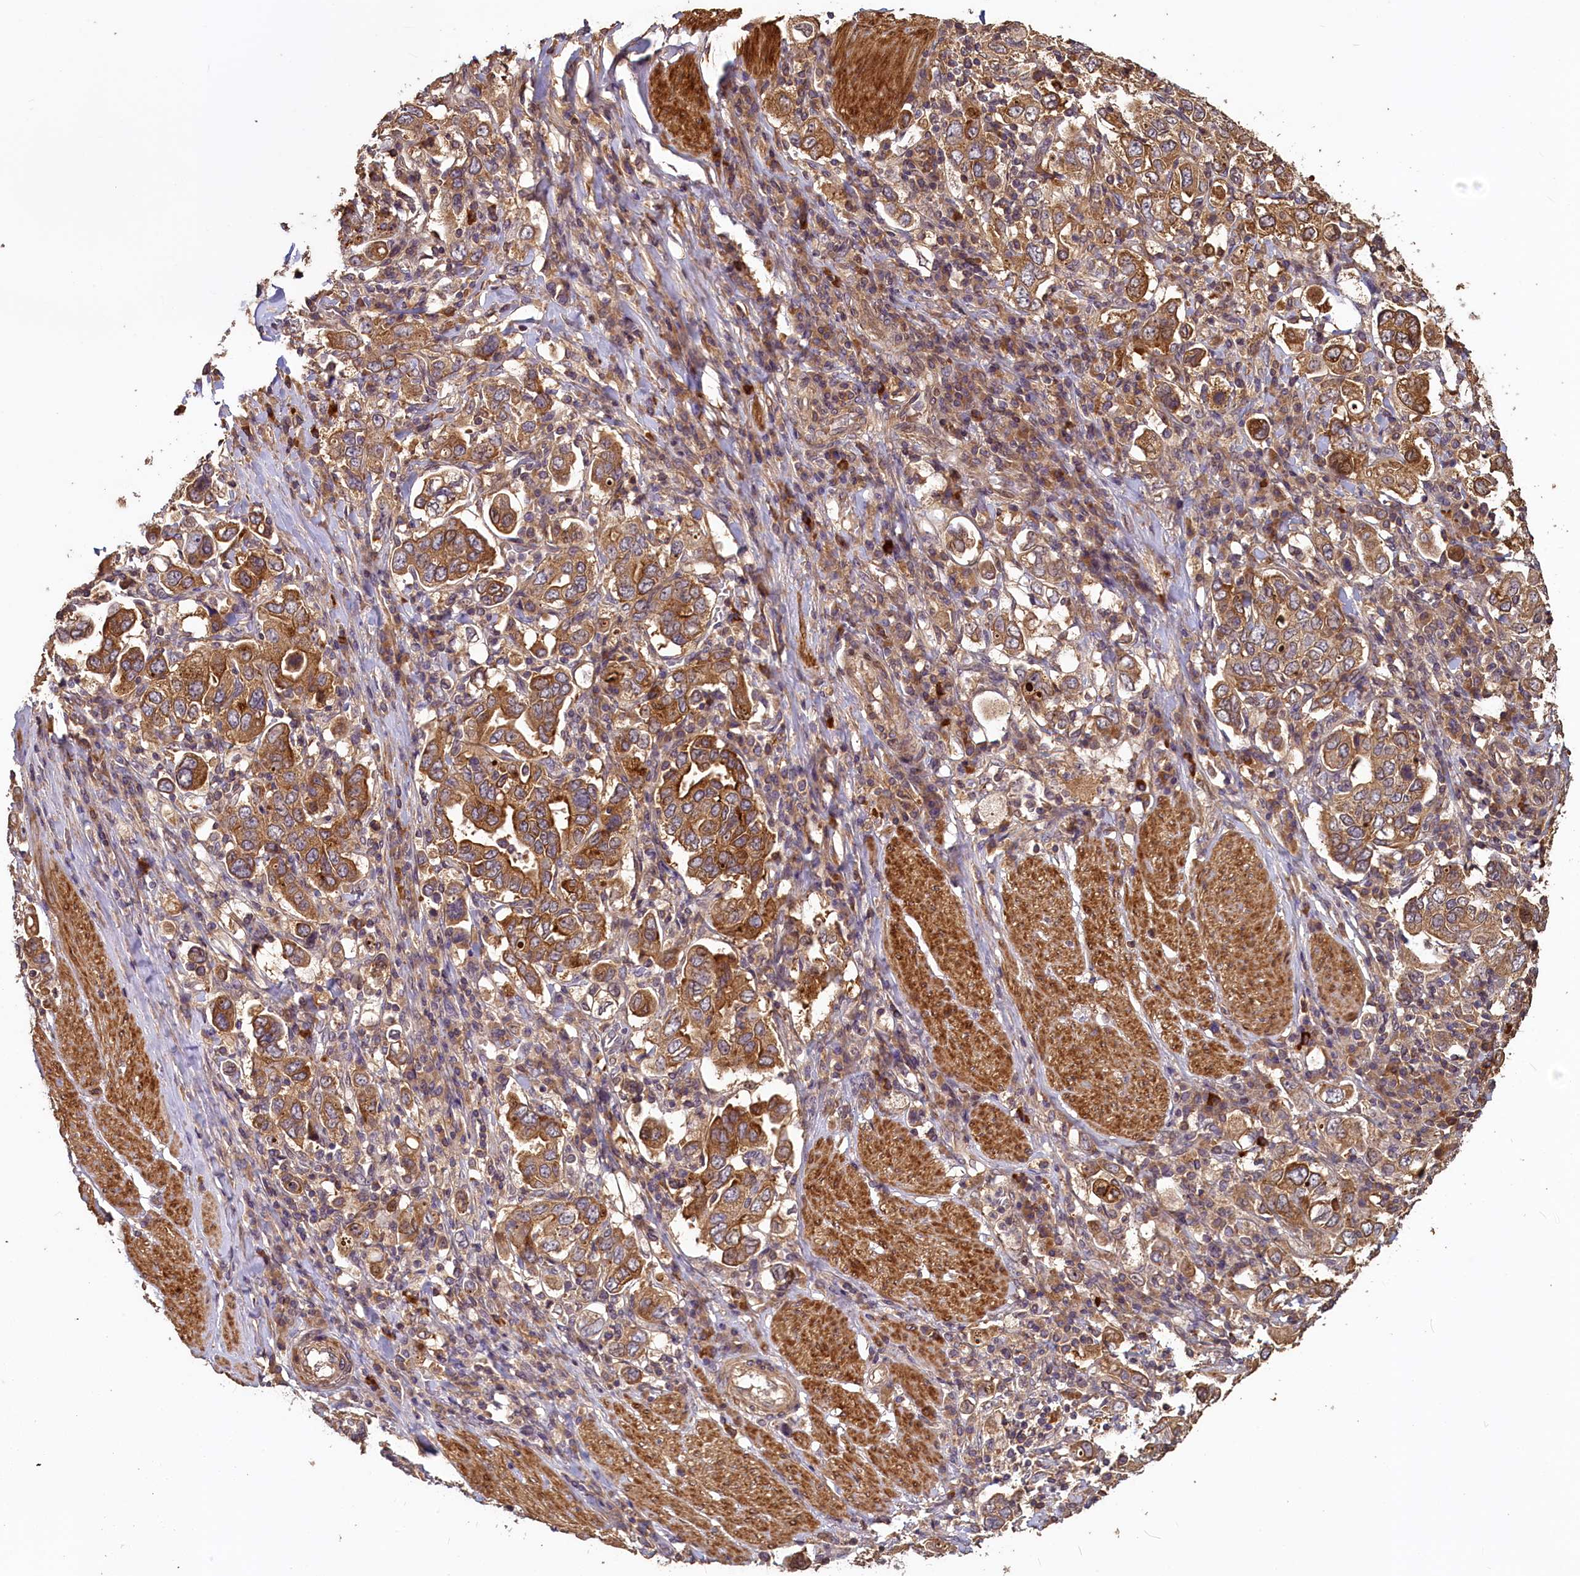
{"staining": {"intensity": "moderate", "quantity": ">75%", "location": "cytoplasmic/membranous"}, "tissue": "stomach cancer", "cell_type": "Tumor cells", "image_type": "cancer", "snomed": [{"axis": "morphology", "description": "Adenocarcinoma, NOS"}, {"axis": "topography", "description": "Stomach, upper"}], "caption": "Immunohistochemical staining of human stomach cancer demonstrates medium levels of moderate cytoplasmic/membranous protein expression in approximately >75% of tumor cells. The staining was performed using DAB (3,3'-diaminobenzidine) to visualize the protein expression in brown, while the nuclei were stained in blue with hematoxylin (Magnification: 20x).", "gene": "NUDT6", "patient": {"sex": "male", "age": 62}}